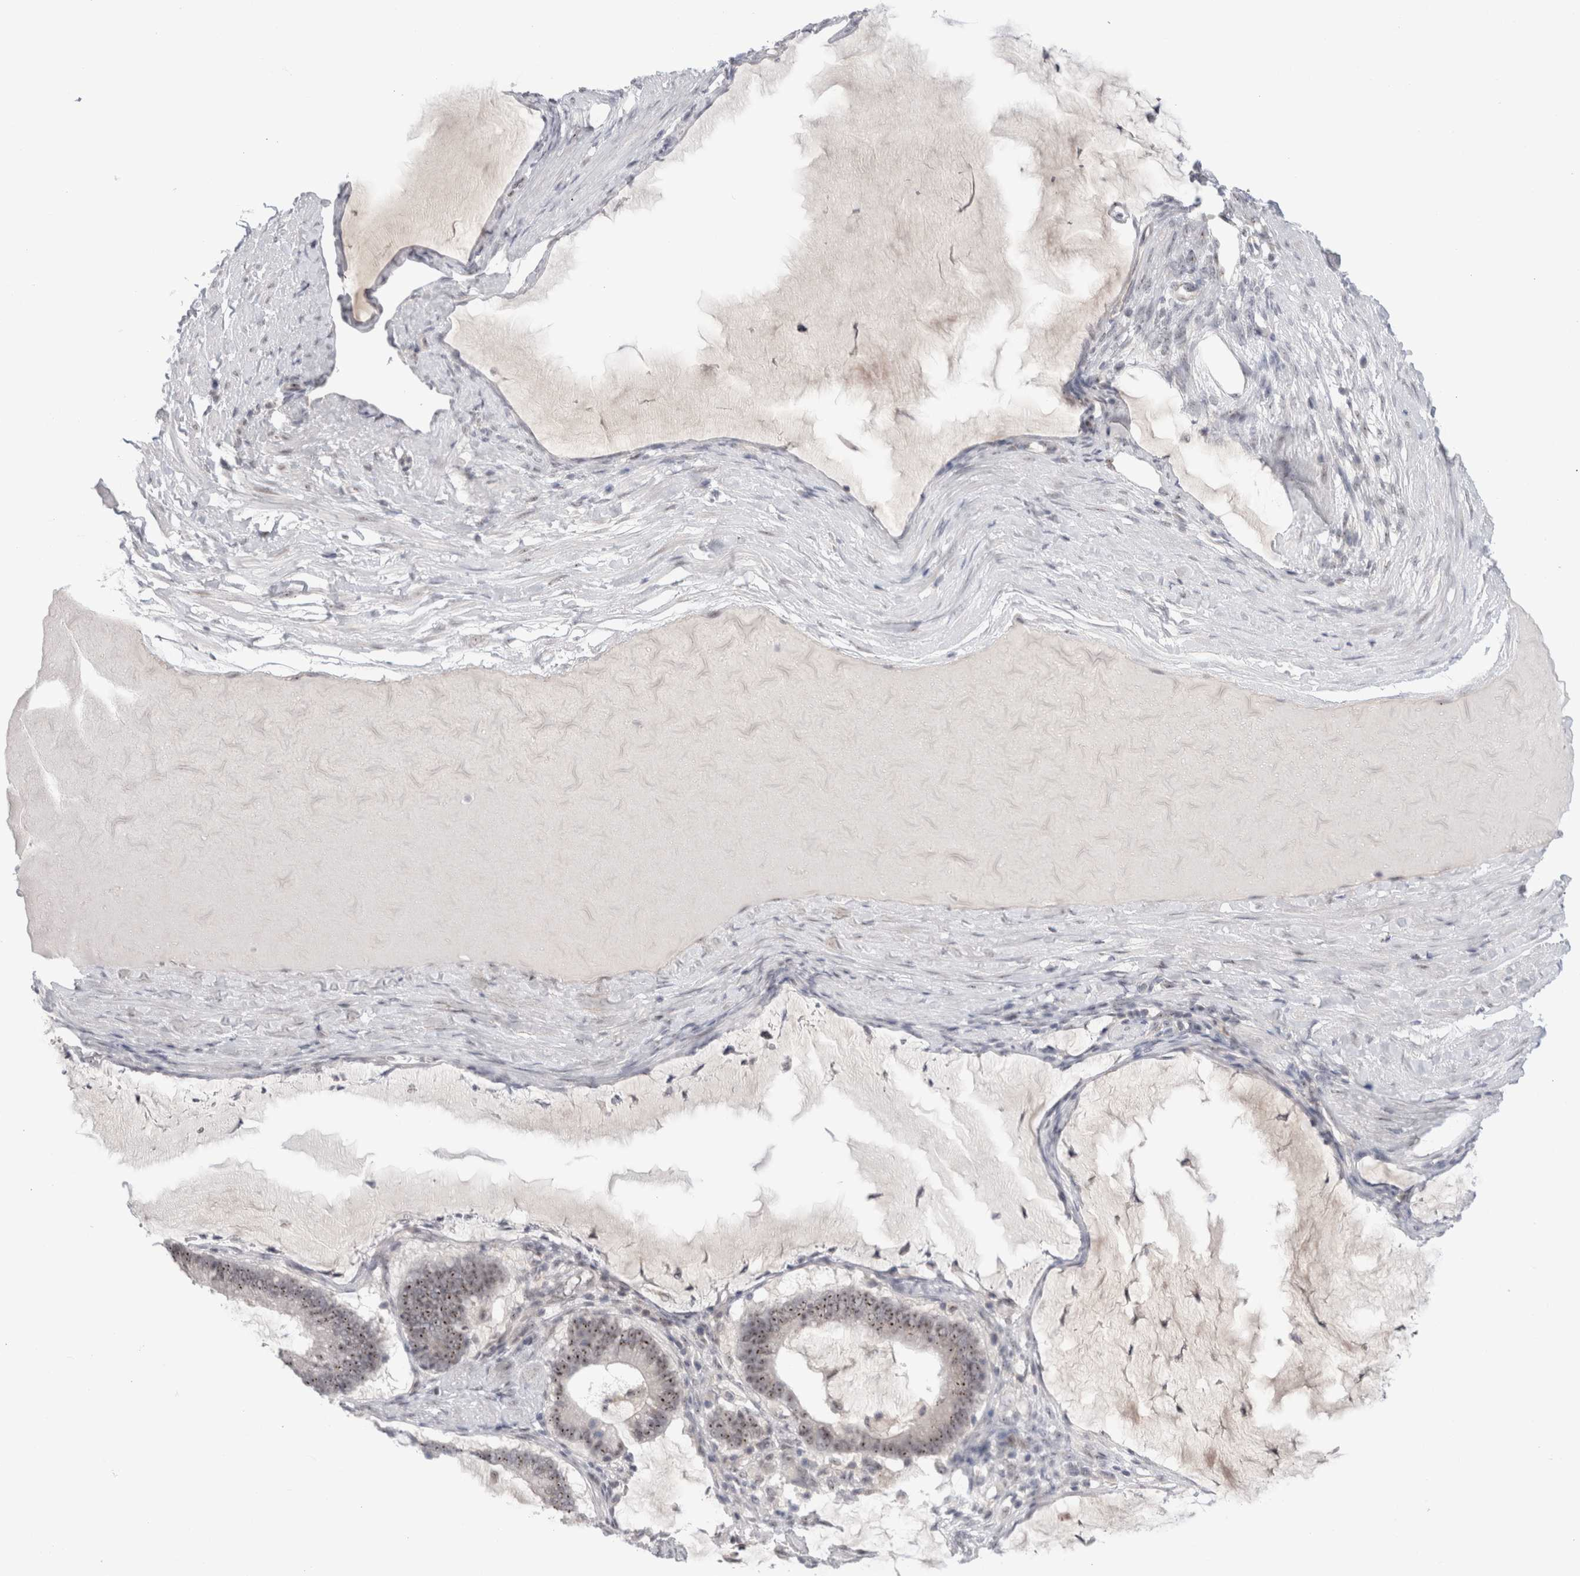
{"staining": {"intensity": "moderate", "quantity": "25%-75%", "location": "nuclear"}, "tissue": "ovarian cancer", "cell_type": "Tumor cells", "image_type": "cancer", "snomed": [{"axis": "morphology", "description": "Cystadenocarcinoma, mucinous, NOS"}, {"axis": "topography", "description": "Ovary"}], "caption": "Tumor cells show medium levels of moderate nuclear positivity in approximately 25%-75% of cells in ovarian mucinous cystadenocarcinoma. (brown staining indicates protein expression, while blue staining denotes nuclei).", "gene": "CERS5", "patient": {"sex": "female", "age": 61}}